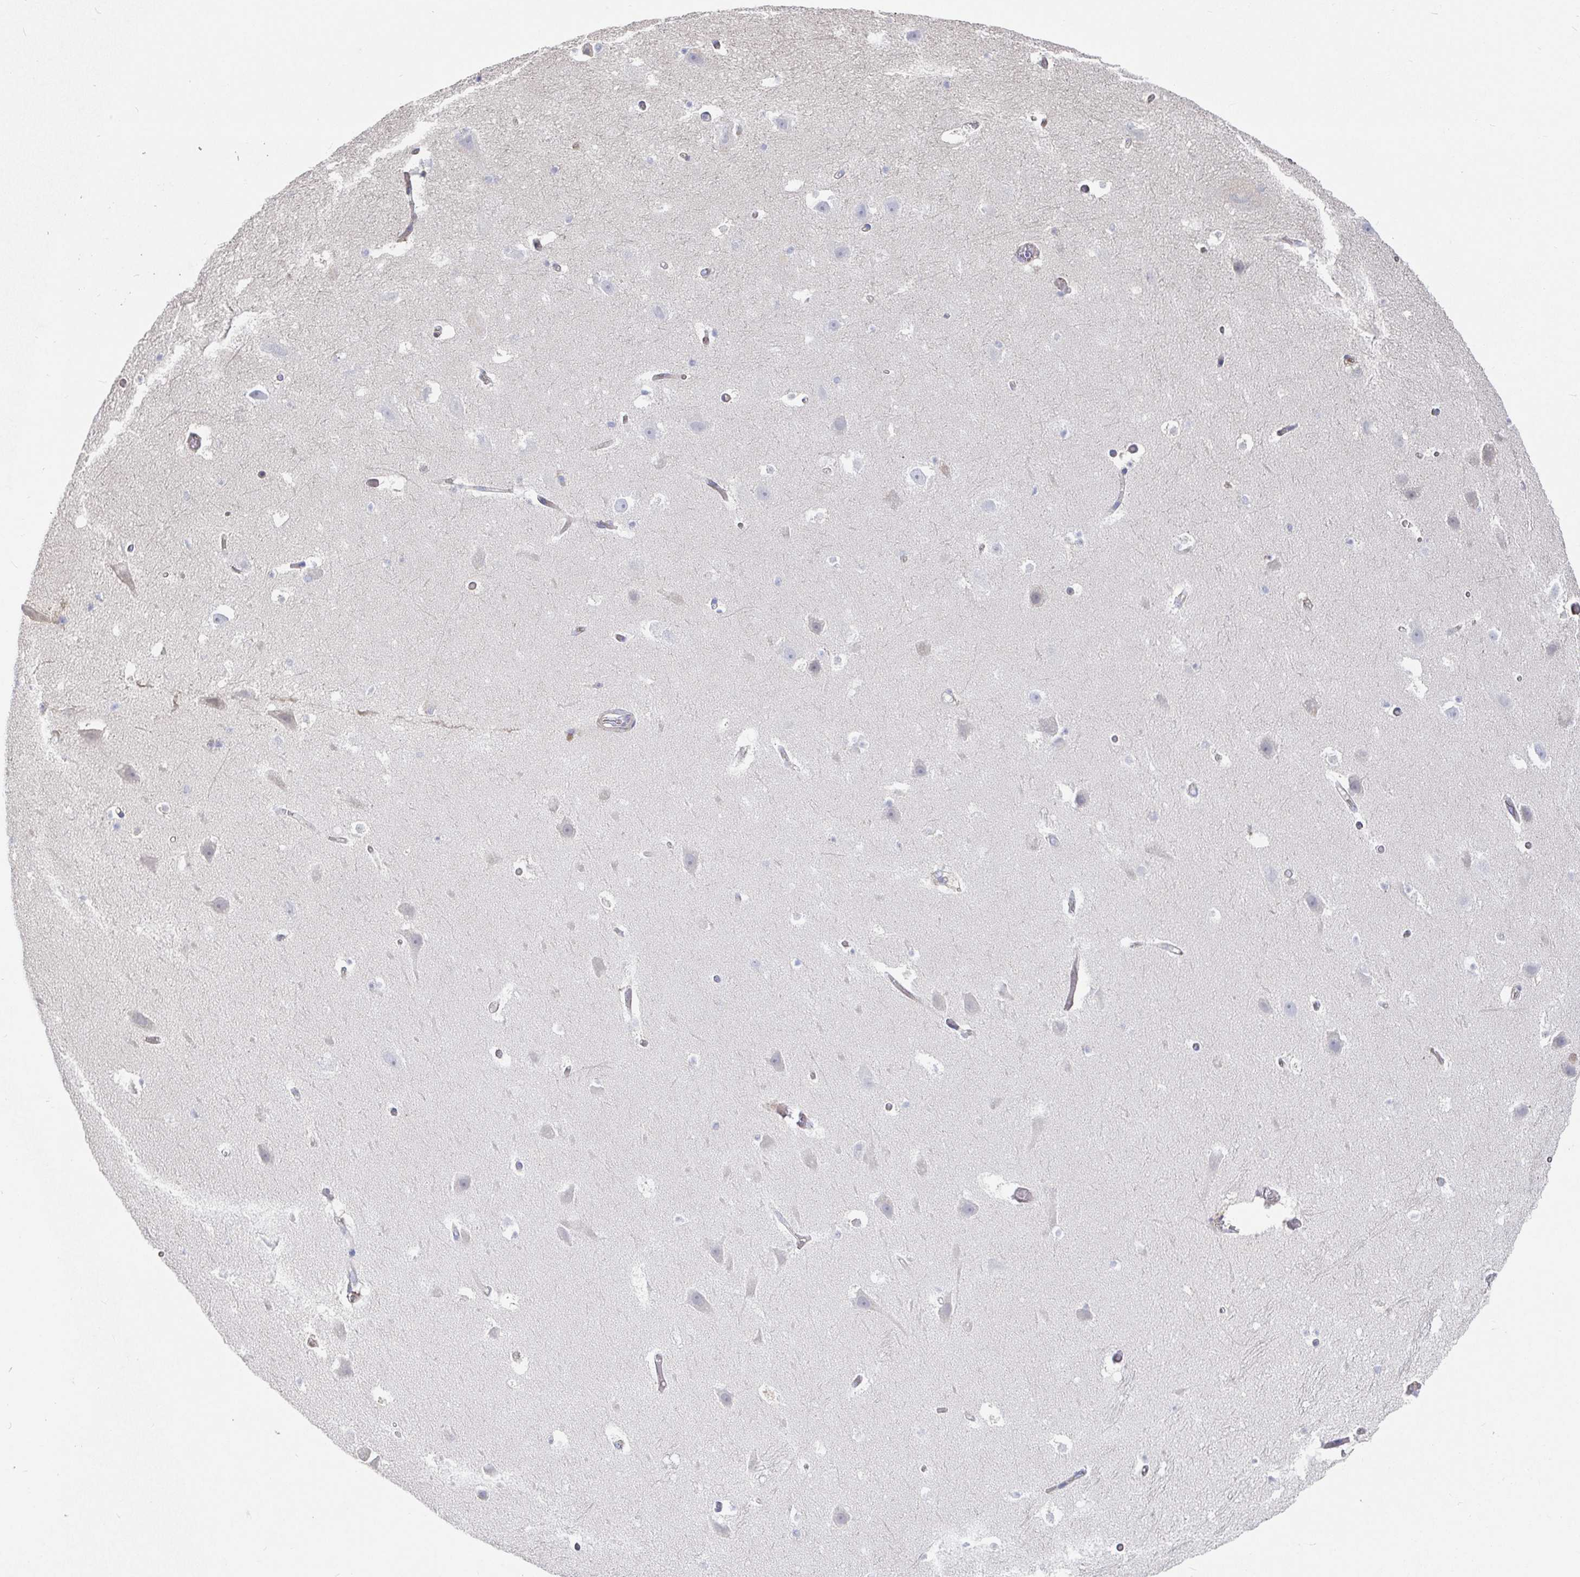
{"staining": {"intensity": "negative", "quantity": "none", "location": "none"}, "tissue": "hippocampus", "cell_type": "Glial cells", "image_type": "normal", "snomed": [{"axis": "morphology", "description": "Normal tissue, NOS"}, {"axis": "topography", "description": "Hippocampus"}], "caption": "Immunohistochemistry (IHC) micrograph of unremarkable hippocampus: hippocampus stained with DAB (3,3'-diaminobenzidine) shows no significant protein staining in glial cells.", "gene": "IRAK2", "patient": {"sex": "male", "age": 26}}